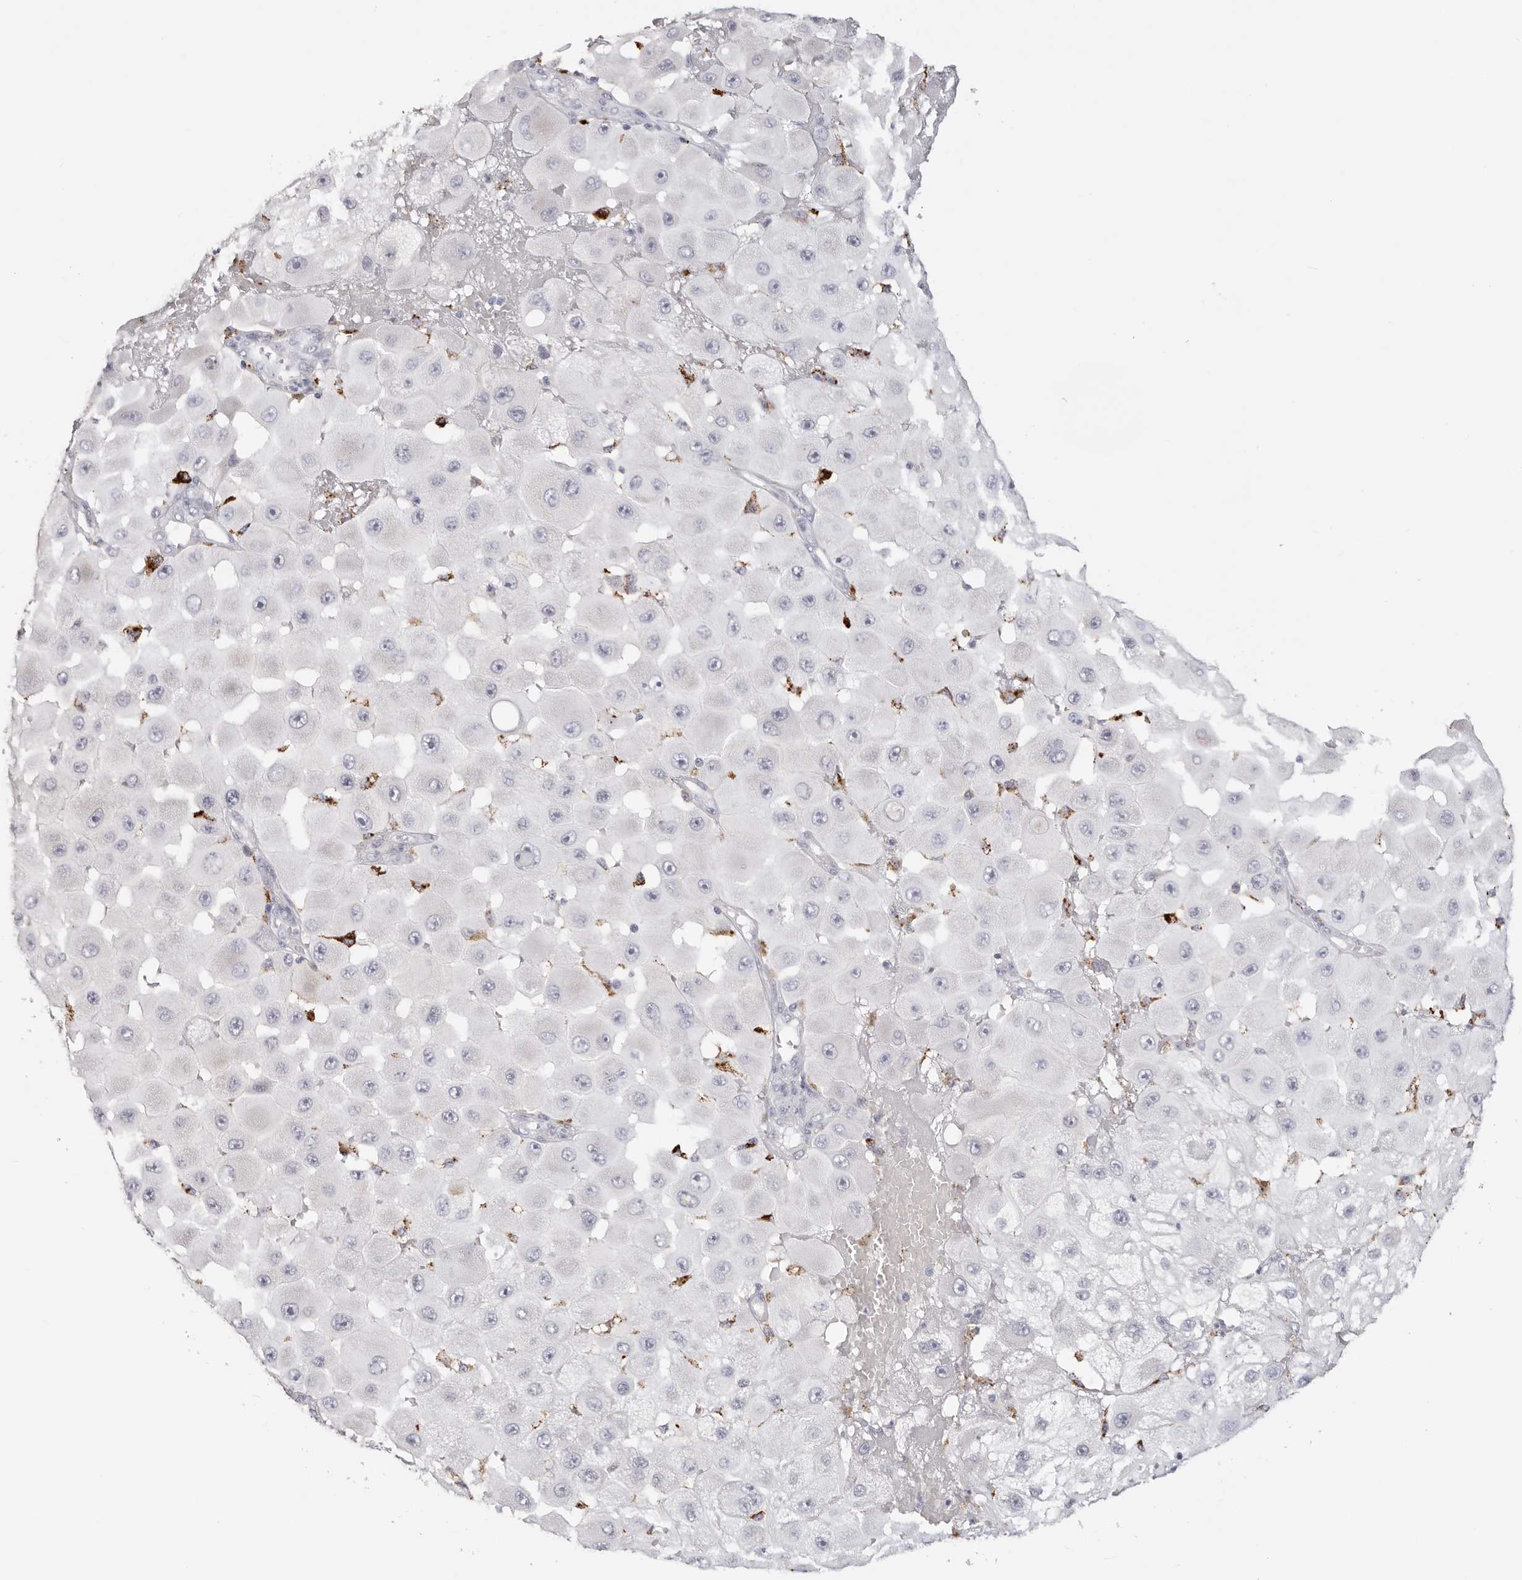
{"staining": {"intensity": "negative", "quantity": "none", "location": "none"}, "tissue": "melanoma", "cell_type": "Tumor cells", "image_type": "cancer", "snomed": [{"axis": "morphology", "description": "Malignant melanoma, NOS"}, {"axis": "topography", "description": "Skin"}], "caption": "The immunohistochemistry (IHC) photomicrograph has no significant staining in tumor cells of melanoma tissue.", "gene": "STKLD1", "patient": {"sex": "female", "age": 81}}